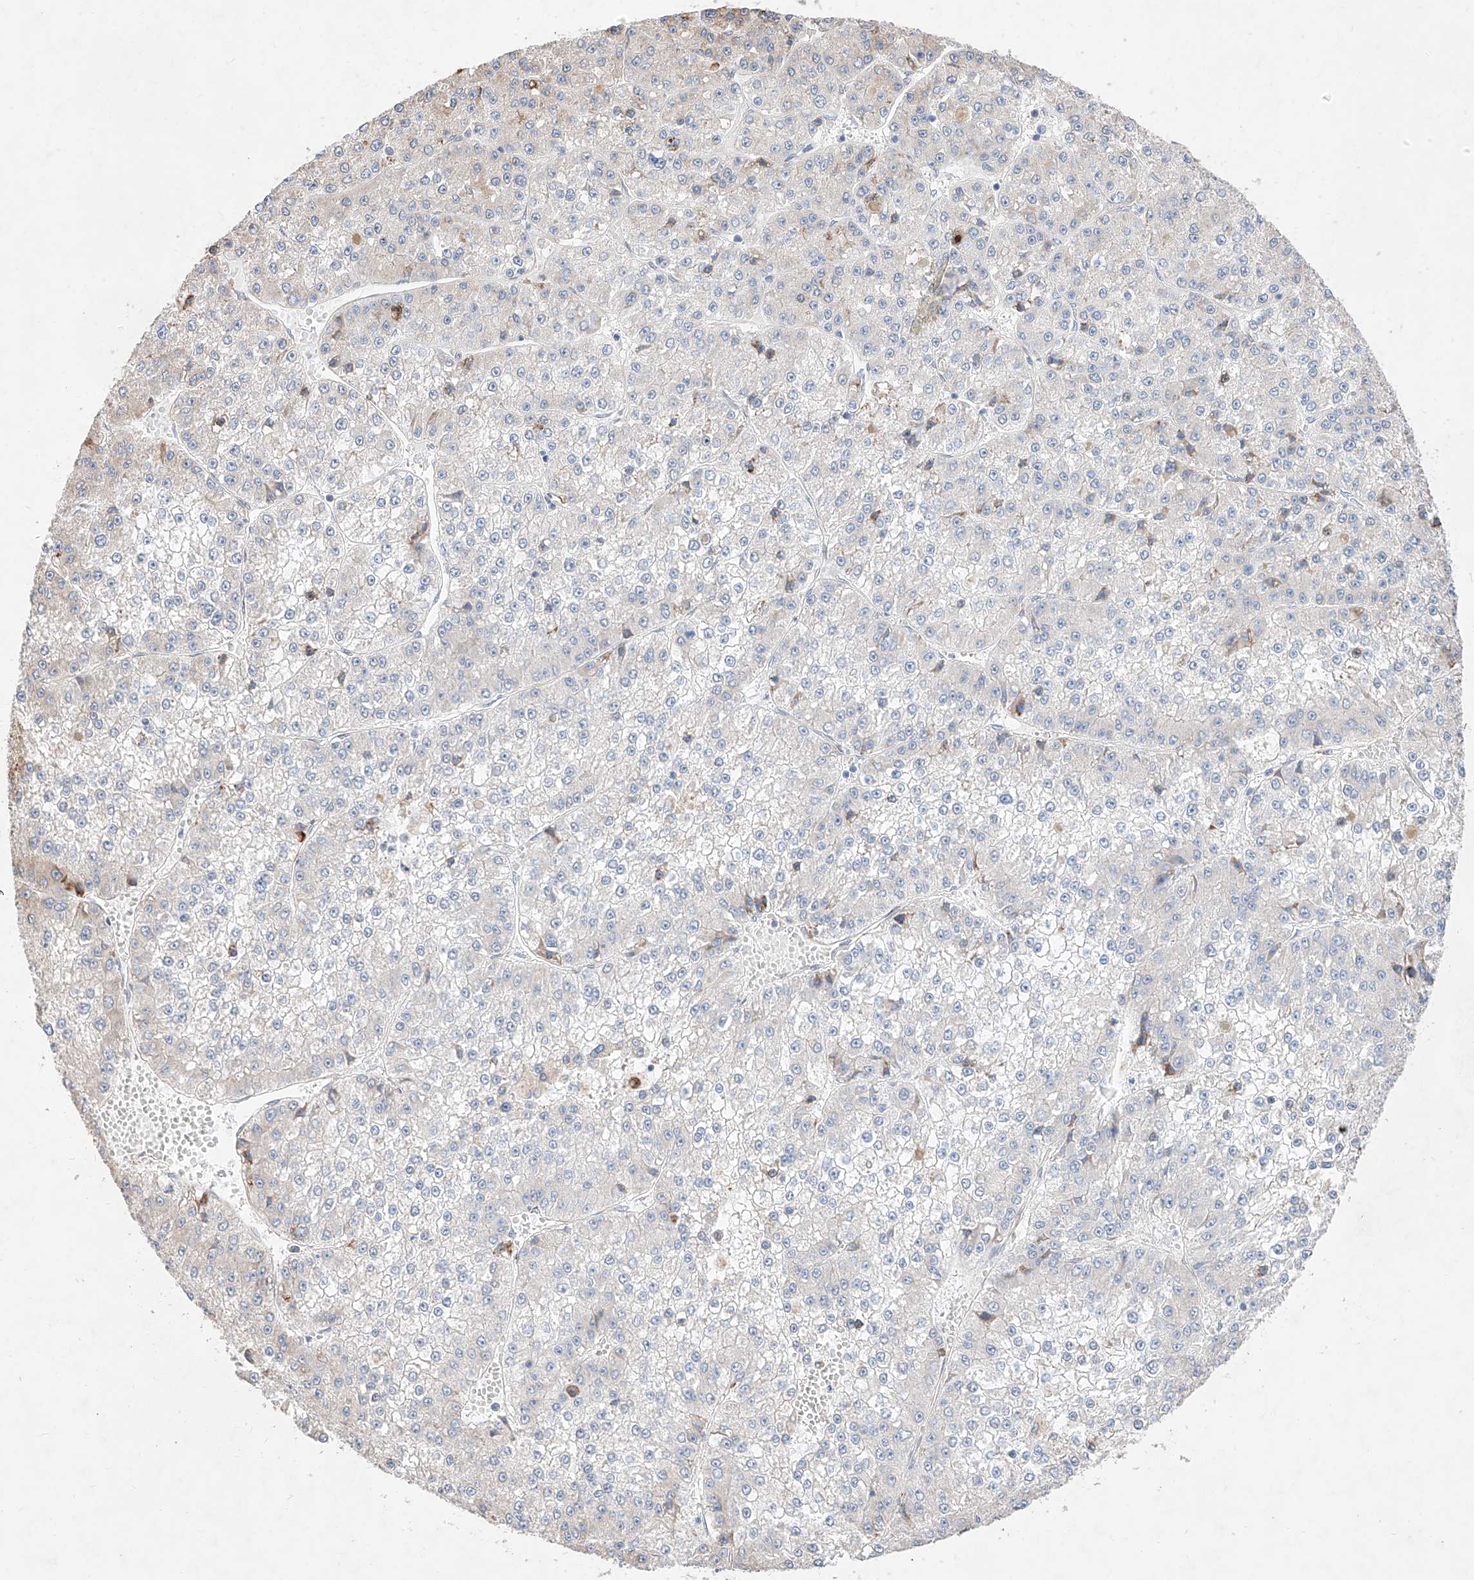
{"staining": {"intensity": "negative", "quantity": "none", "location": "none"}, "tissue": "liver cancer", "cell_type": "Tumor cells", "image_type": "cancer", "snomed": [{"axis": "morphology", "description": "Carcinoma, Hepatocellular, NOS"}, {"axis": "topography", "description": "Liver"}], "caption": "This is a photomicrograph of immunohistochemistry (IHC) staining of liver cancer (hepatocellular carcinoma), which shows no positivity in tumor cells.", "gene": "ATP9B", "patient": {"sex": "female", "age": 73}}